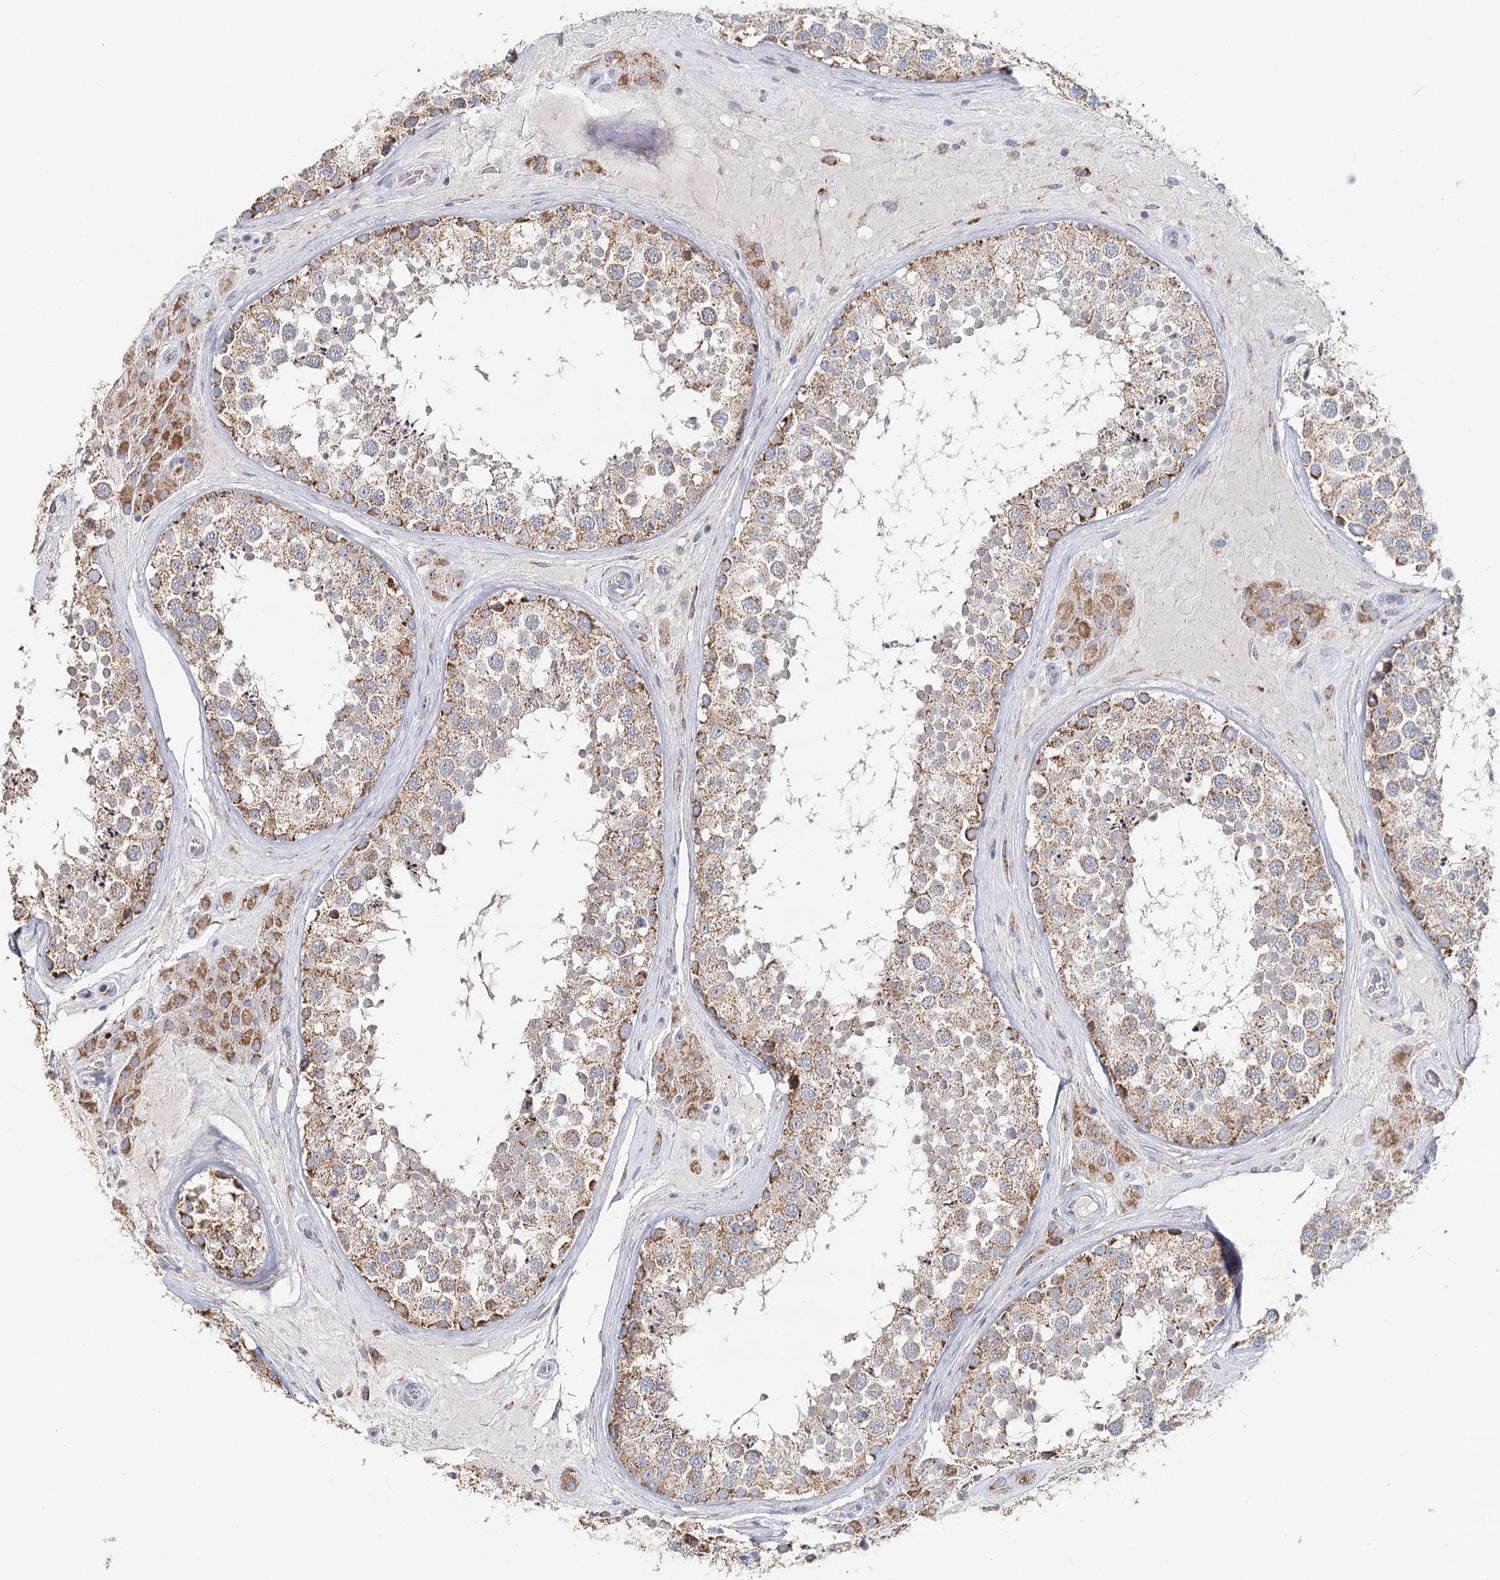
{"staining": {"intensity": "moderate", "quantity": ">75%", "location": "cytoplasmic/membranous"}, "tissue": "testis", "cell_type": "Cells in seminiferous ducts", "image_type": "normal", "snomed": [{"axis": "morphology", "description": "Normal tissue, NOS"}, {"axis": "topography", "description": "Testis"}], "caption": "The histopathology image demonstrates a brown stain indicating the presence of a protein in the cytoplasmic/membranous of cells in seminiferous ducts in testis. (DAB (3,3'-diaminobenzidine) IHC, brown staining for protein, blue staining for nuclei).", "gene": "MMP25", "patient": {"sex": "male", "age": 46}}